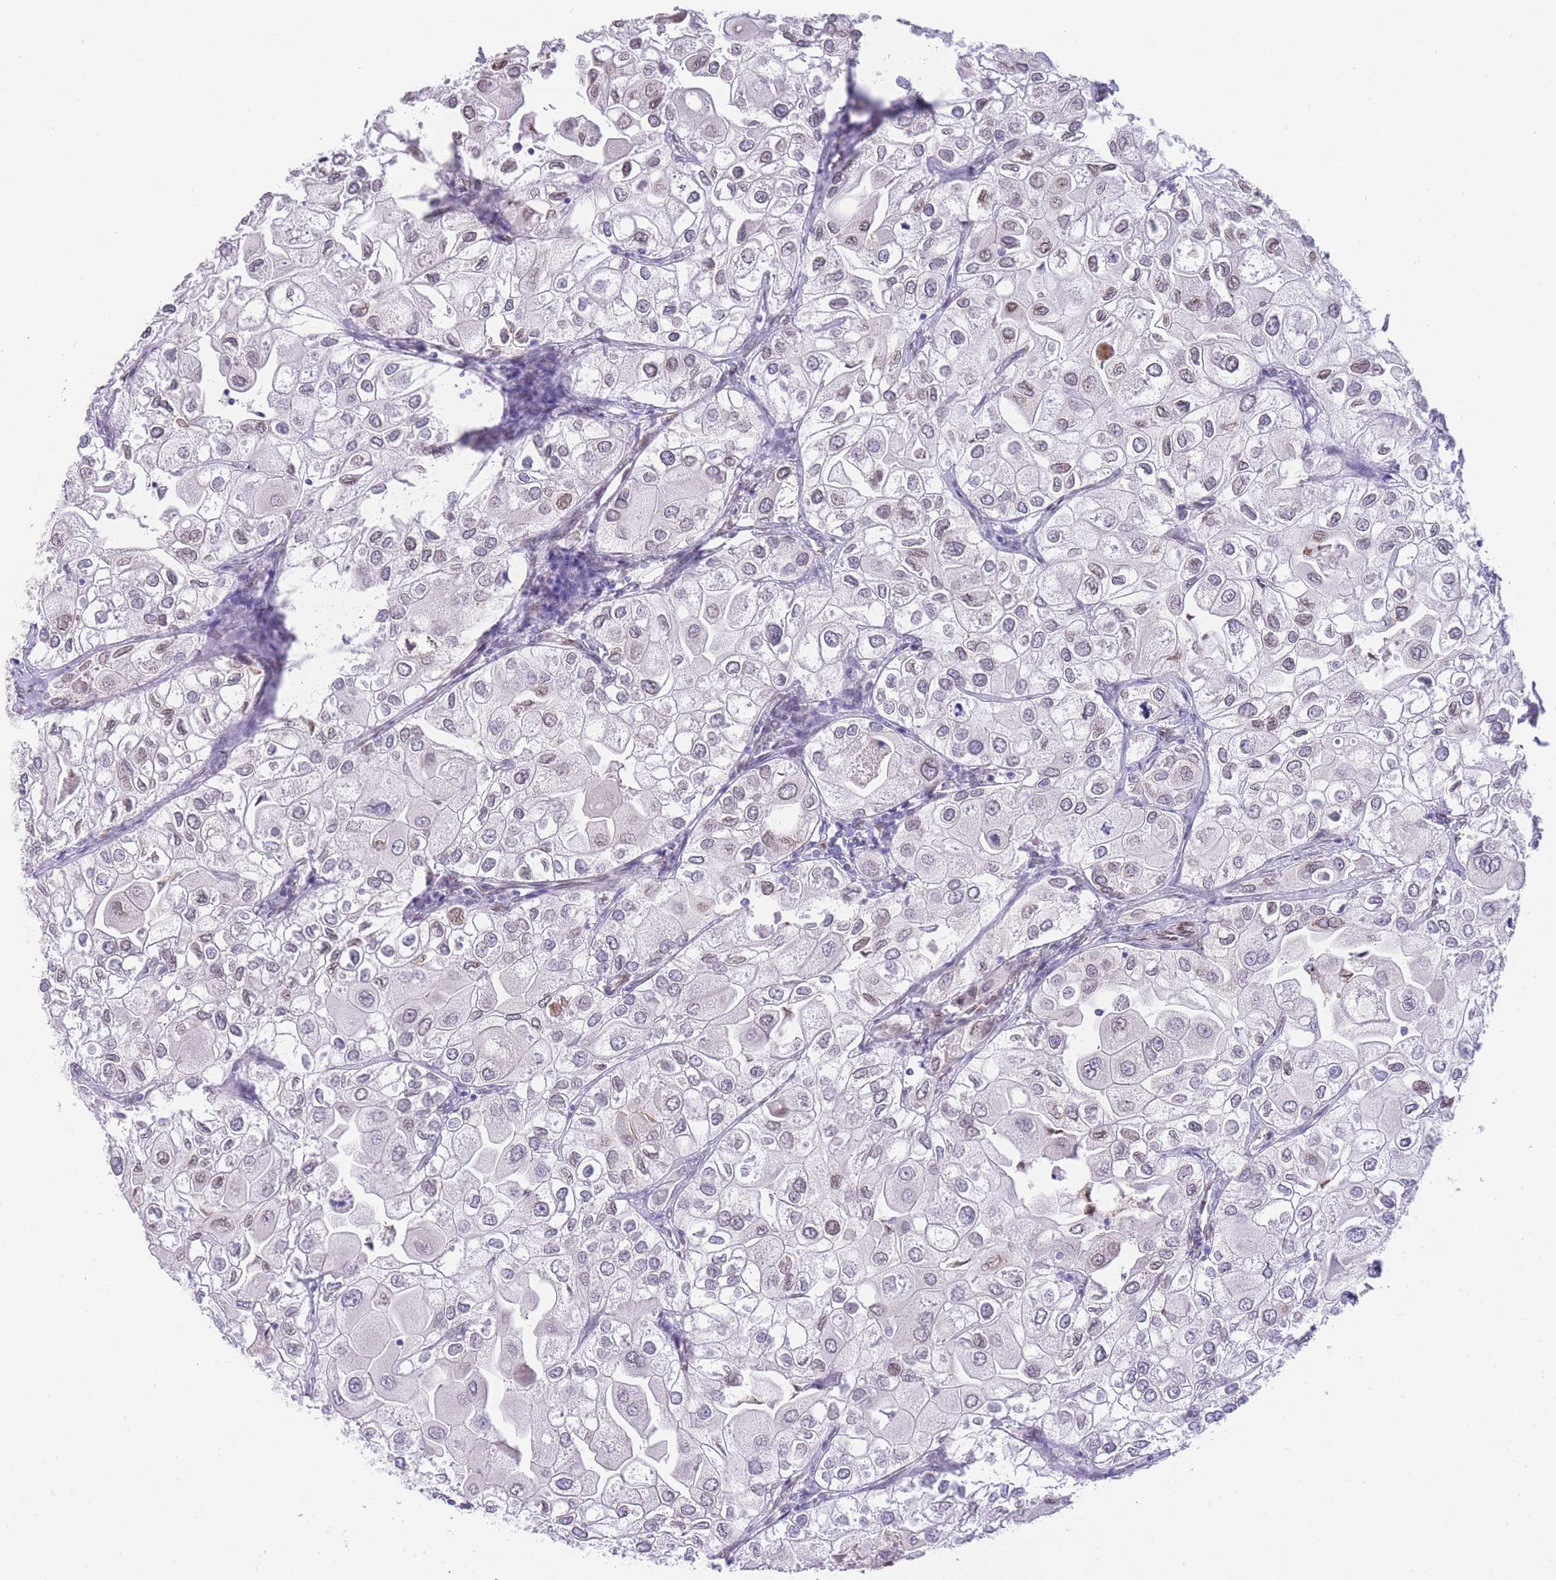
{"staining": {"intensity": "weak", "quantity": "<25%", "location": "nuclear"}, "tissue": "urothelial cancer", "cell_type": "Tumor cells", "image_type": "cancer", "snomed": [{"axis": "morphology", "description": "Urothelial carcinoma, High grade"}, {"axis": "topography", "description": "Urinary bladder"}], "caption": "The histopathology image demonstrates no staining of tumor cells in urothelial cancer.", "gene": "OR10AD1", "patient": {"sex": "male", "age": 64}}